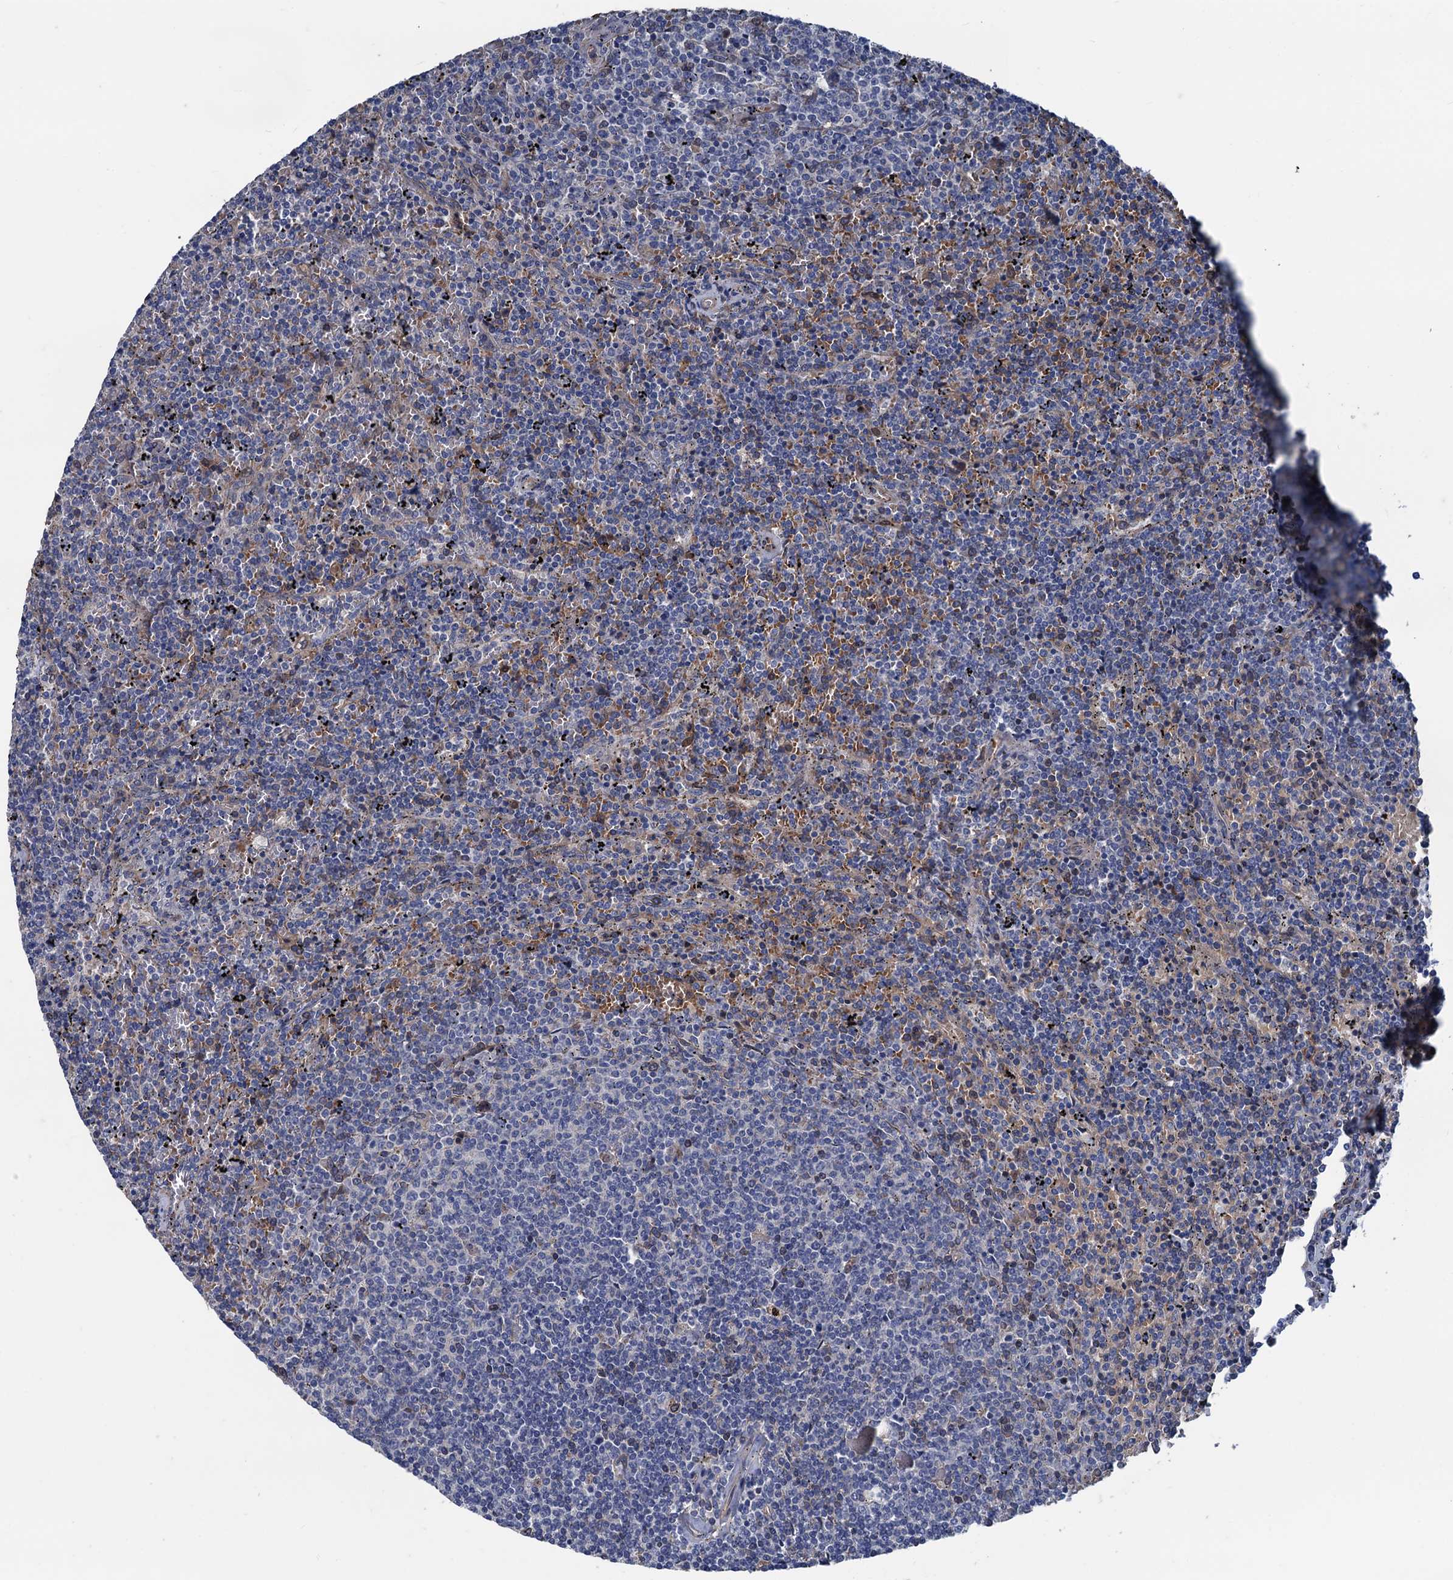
{"staining": {"intensity": "negative", "quantity": "none", "location": "none"}, "tissue": "lymphoma", "cell_type": "Tumor cells", "image_type": "cancer", "snomed": [{"axis": "morphology", "description": "Malignant lymphoma, non-Hodgkin's type, Low grade"}, {"axis": "topography", "description": "Spleen"}], "caption": "This is an immunohistochemistry (IHC) photomicrograph of lymphoma. There is no staining in tumor cells.", "gene": "SMCO3", "patient": {"sex": "female", "age": 50}}